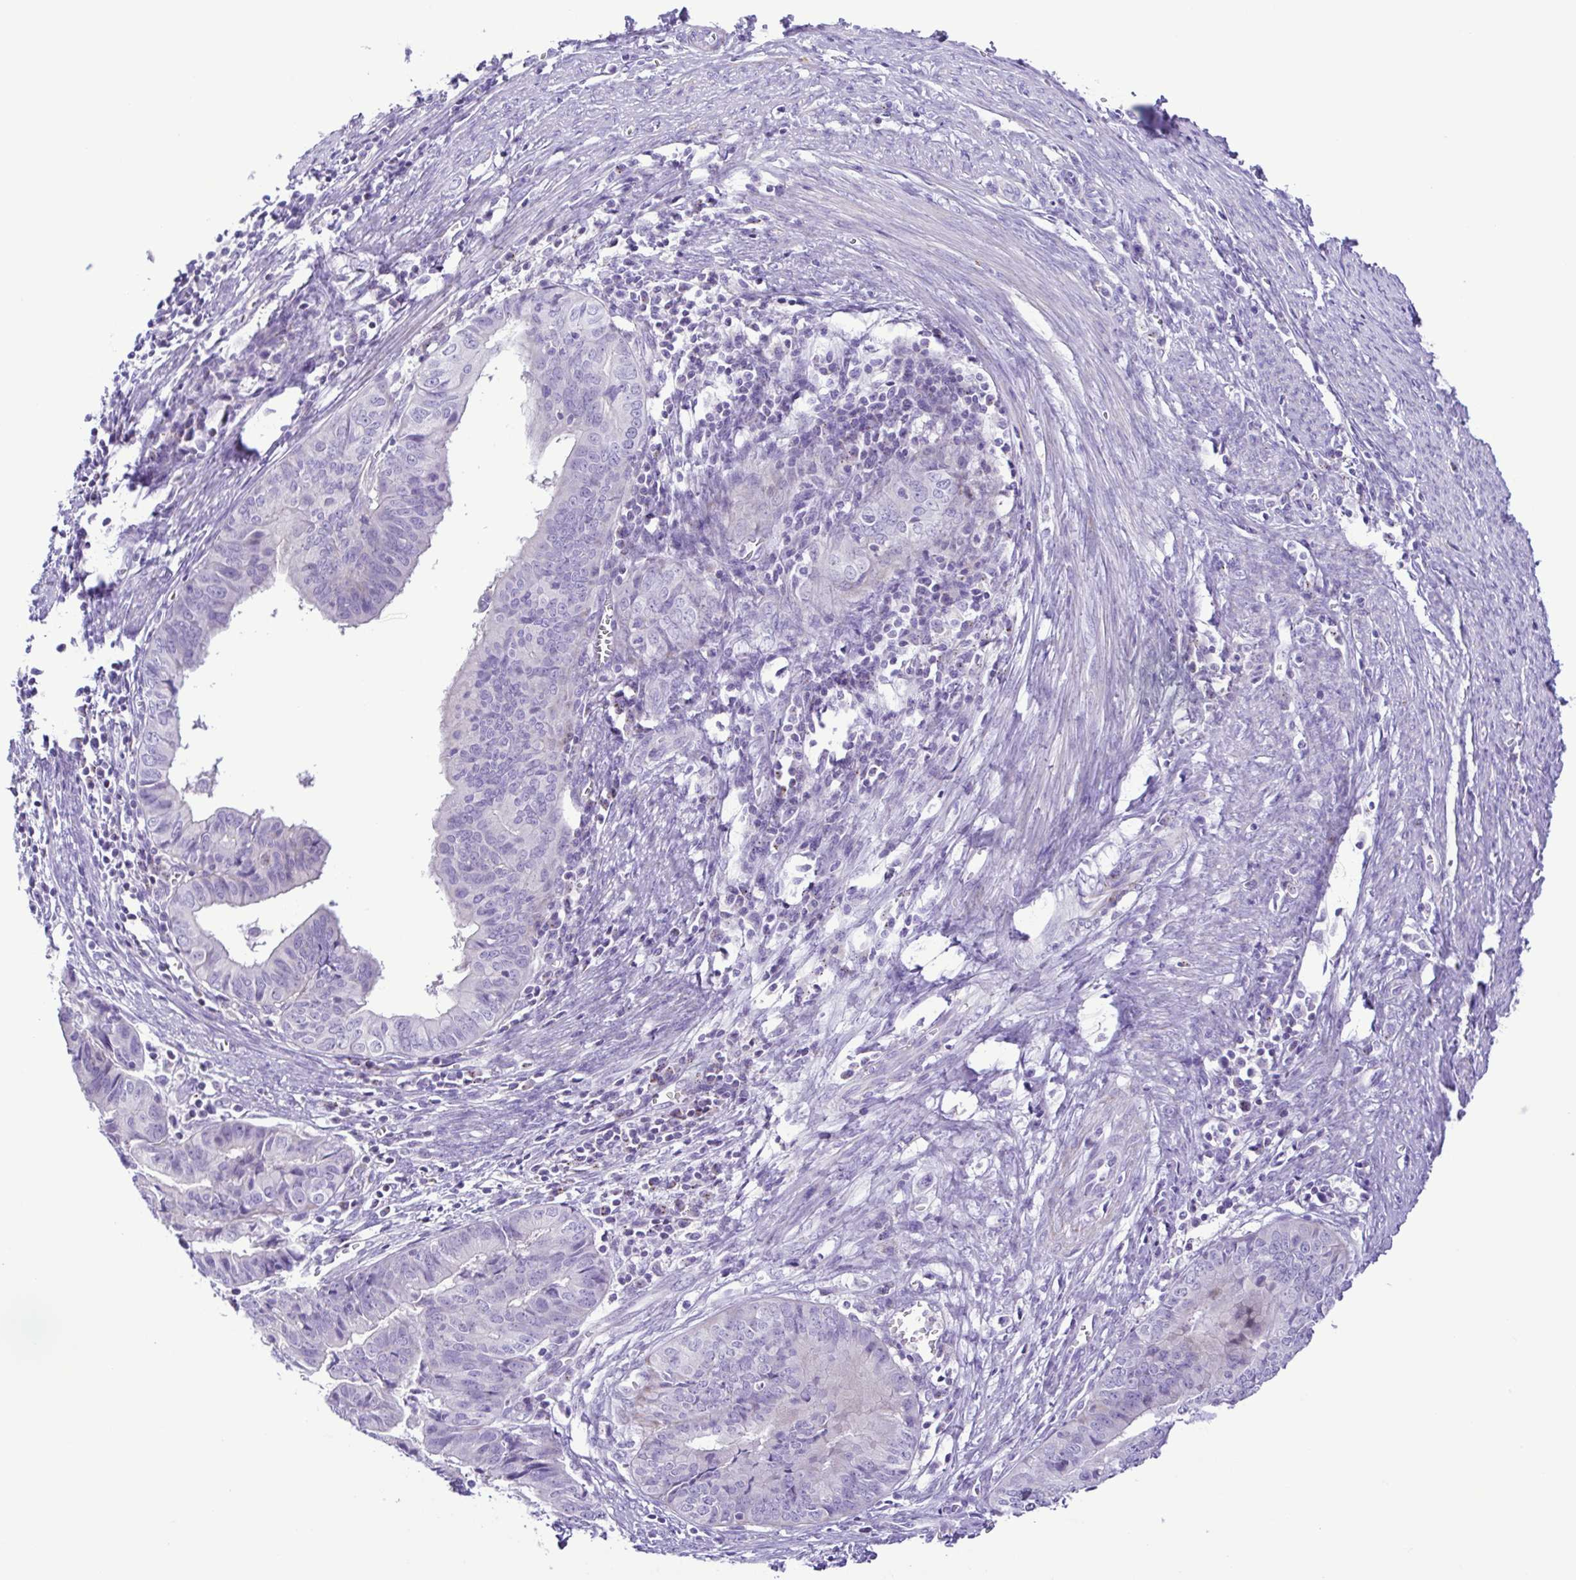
{"staining": {"intensity": "negative", "quantity": "none", "location": "none"}, "tissue": "endometrial cancer", "cell_type": "Tumor cells", "image_type": "cancer", "snomed": [{"axis": "morphology", "description": "Adenocarcinoma, NOS"}, {"axis": "topography", "description": "Endometrium"}], "caption": "Tumor cells are negative for brown protein staining in endometrial adenocarcinoma.", "gene": "SYT1", "patient": {"sex": "female", "age": 65}}